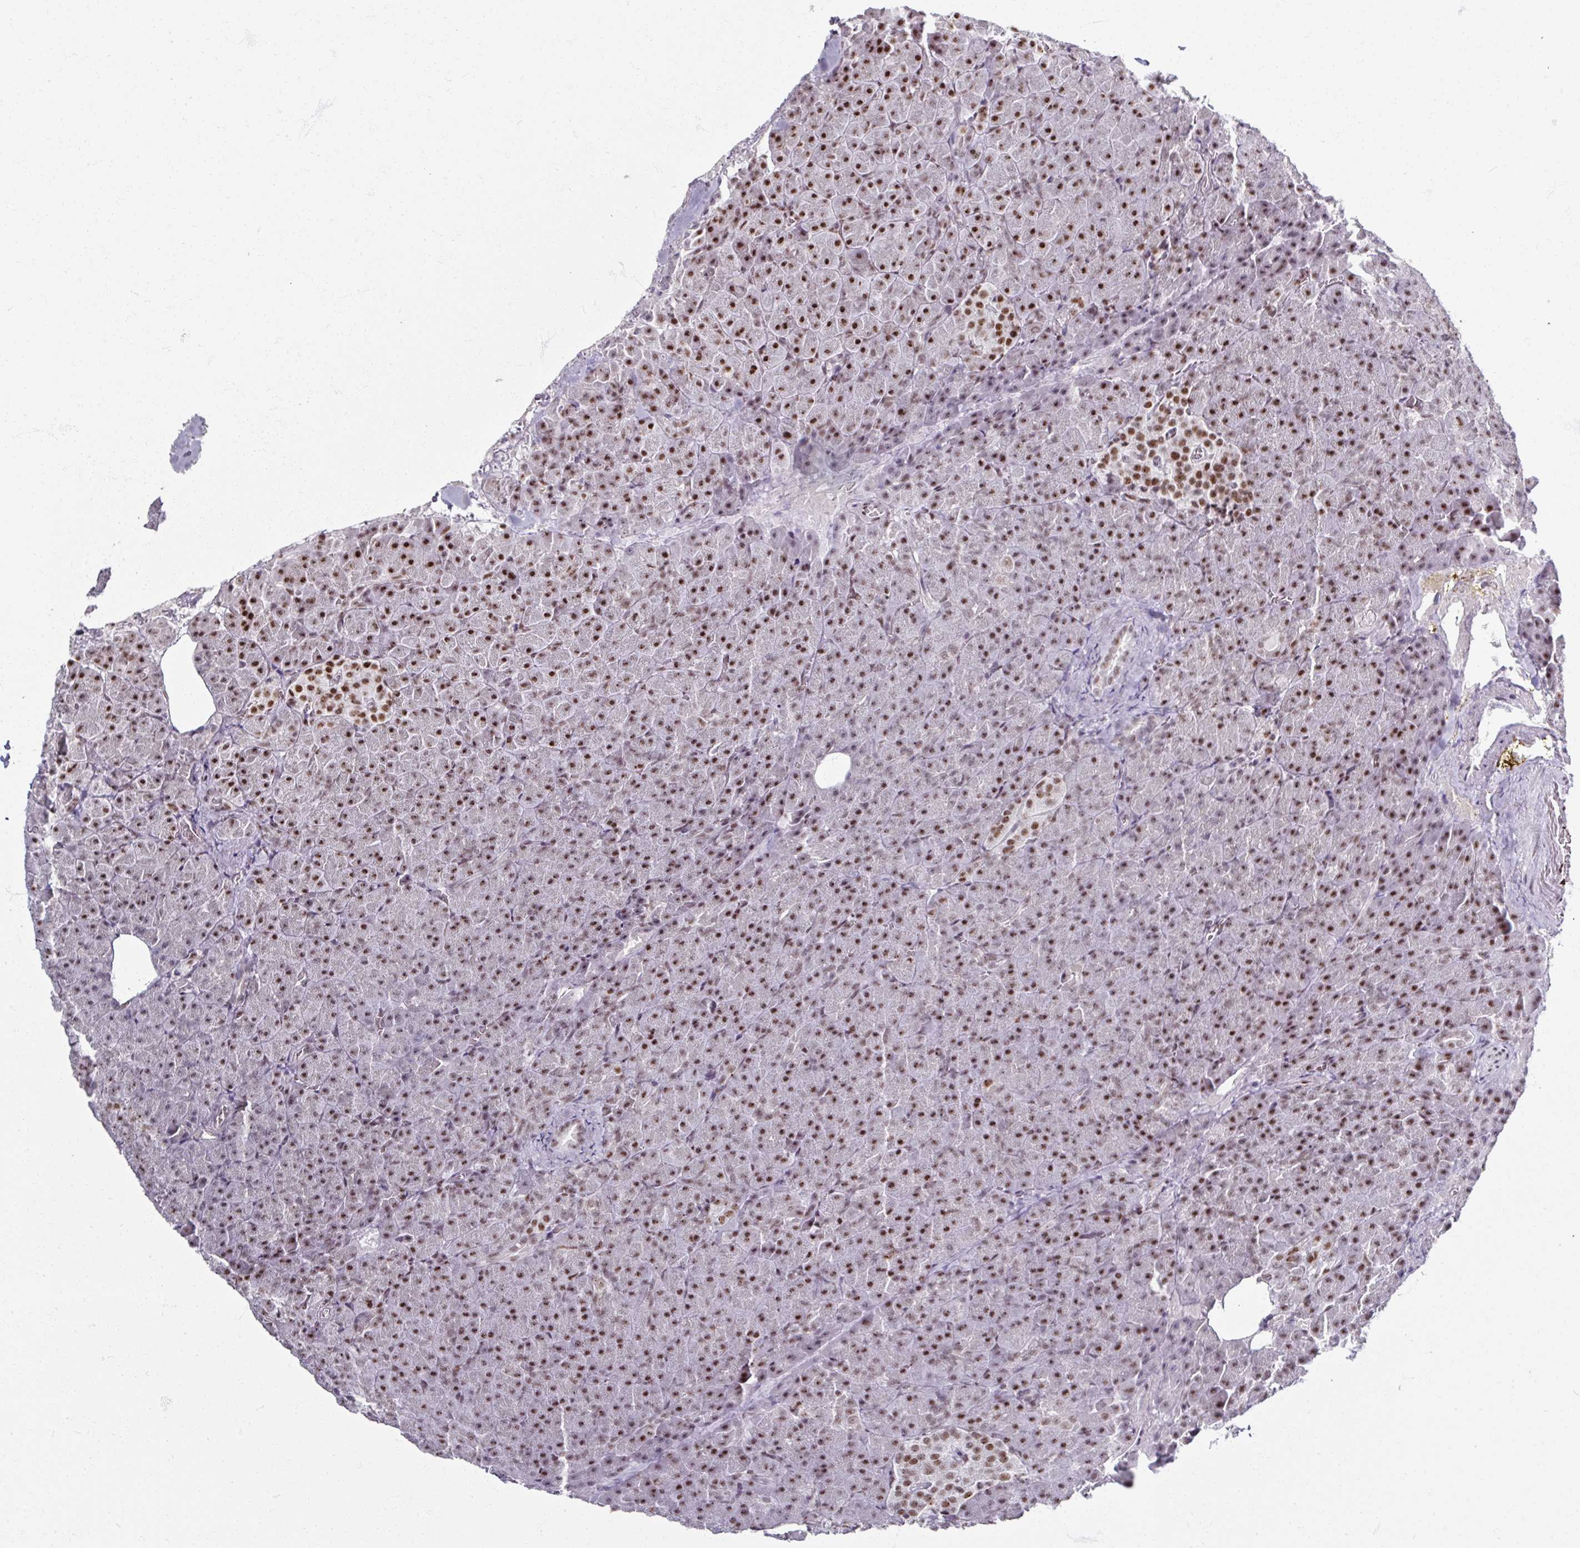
{"staining": {"intensity": "moderate", "quantity": ">75%", "location": "nuclear"}, "tissue": "pancreas", "cell_type": "Exocrine glandular cells", "image_type": "normal", "snomed": [{"axis": "morphology", "description": "Normal tissue, NOS"}, {"axis": "topography", "description": "Pancreas"}], "caption": "An image showing moderate nuclear positivity in approximately >75% of exocrine glandular cells in unremarkable pancreas, as visualized by brown immunohistochemical staining.", "gene": "ADAR", "patient": {"sex": "female", "age": 74}}